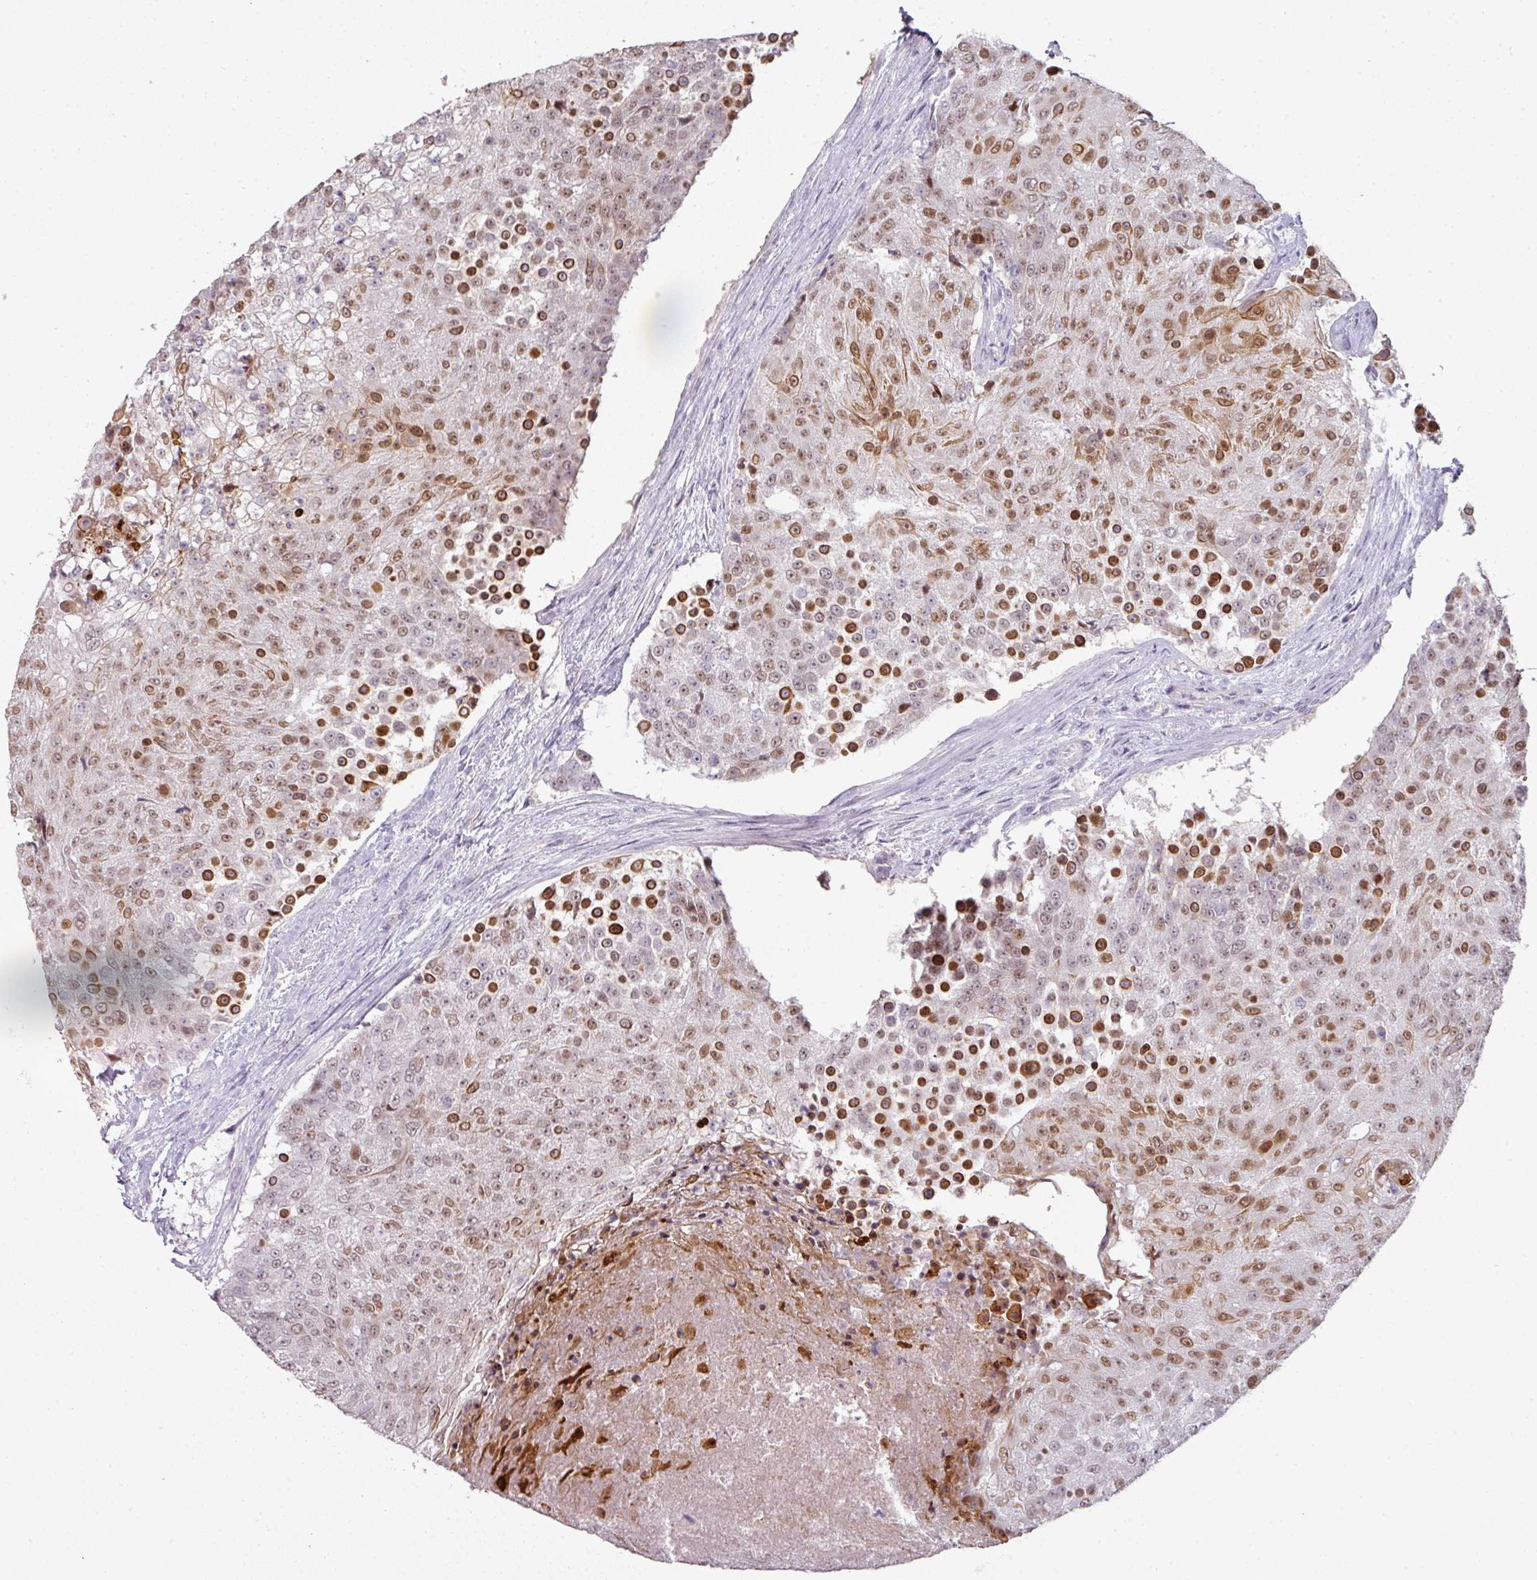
{"staining": {"intensity": "strong", "quantity": "25%-75%", "location": "cytoplasmic/membranous,nuclear"}, "tissue": "urothelial cancer", "cell_type": "Tumor cells", "image_type": "cancer", "snomed": [{"axis": "morphology", "description": "Urothelial carcinoma, High grade"}, {"axis": "topography", "description": "Urinary bladder"}], "caption": "Human urothelial cancer stained with a protein marker exhibits strong staining in tumor cells.", "gene": "GTF2H3", "patient": {"sex": "female", "age": 63}}